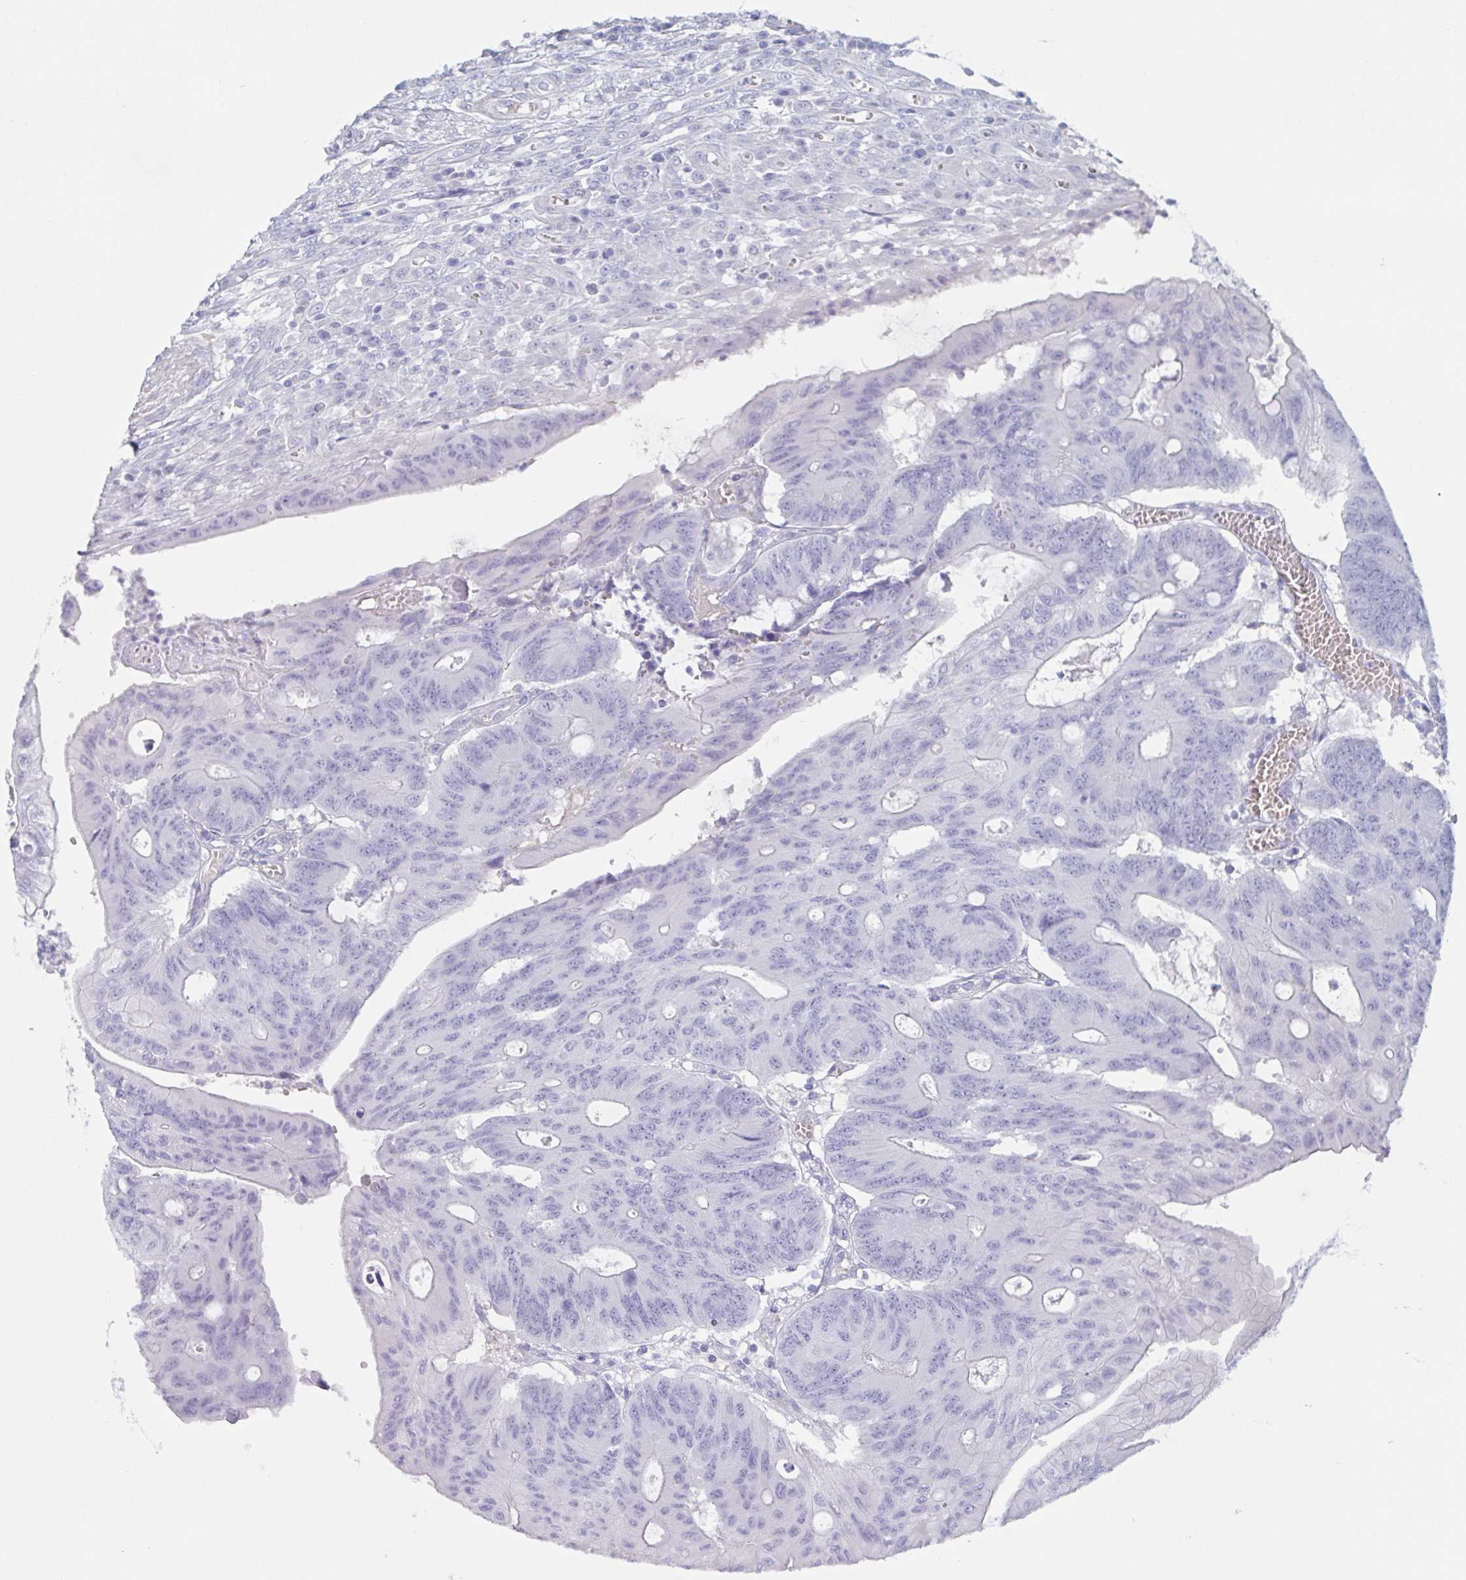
{"staining": {"intensity": "negative", "quantity": "none", "location": "none"}, "tissue": "colorectal cancer", "cell_type": "Tumor cells", "image_type": "cancer", "snomed": [{"axis": "morphology", "description": "Adenocarcinoma, NOS"}, {"axis": "topography", "description": "Colon"}], "caption": "The immunohistochemistry histopathology image has no significant expression in tumor cells of adenocarcinoma (colorectal) tissue.", "gene": "TAGLN3", "patient": {"sex": "male", "age": 65}}